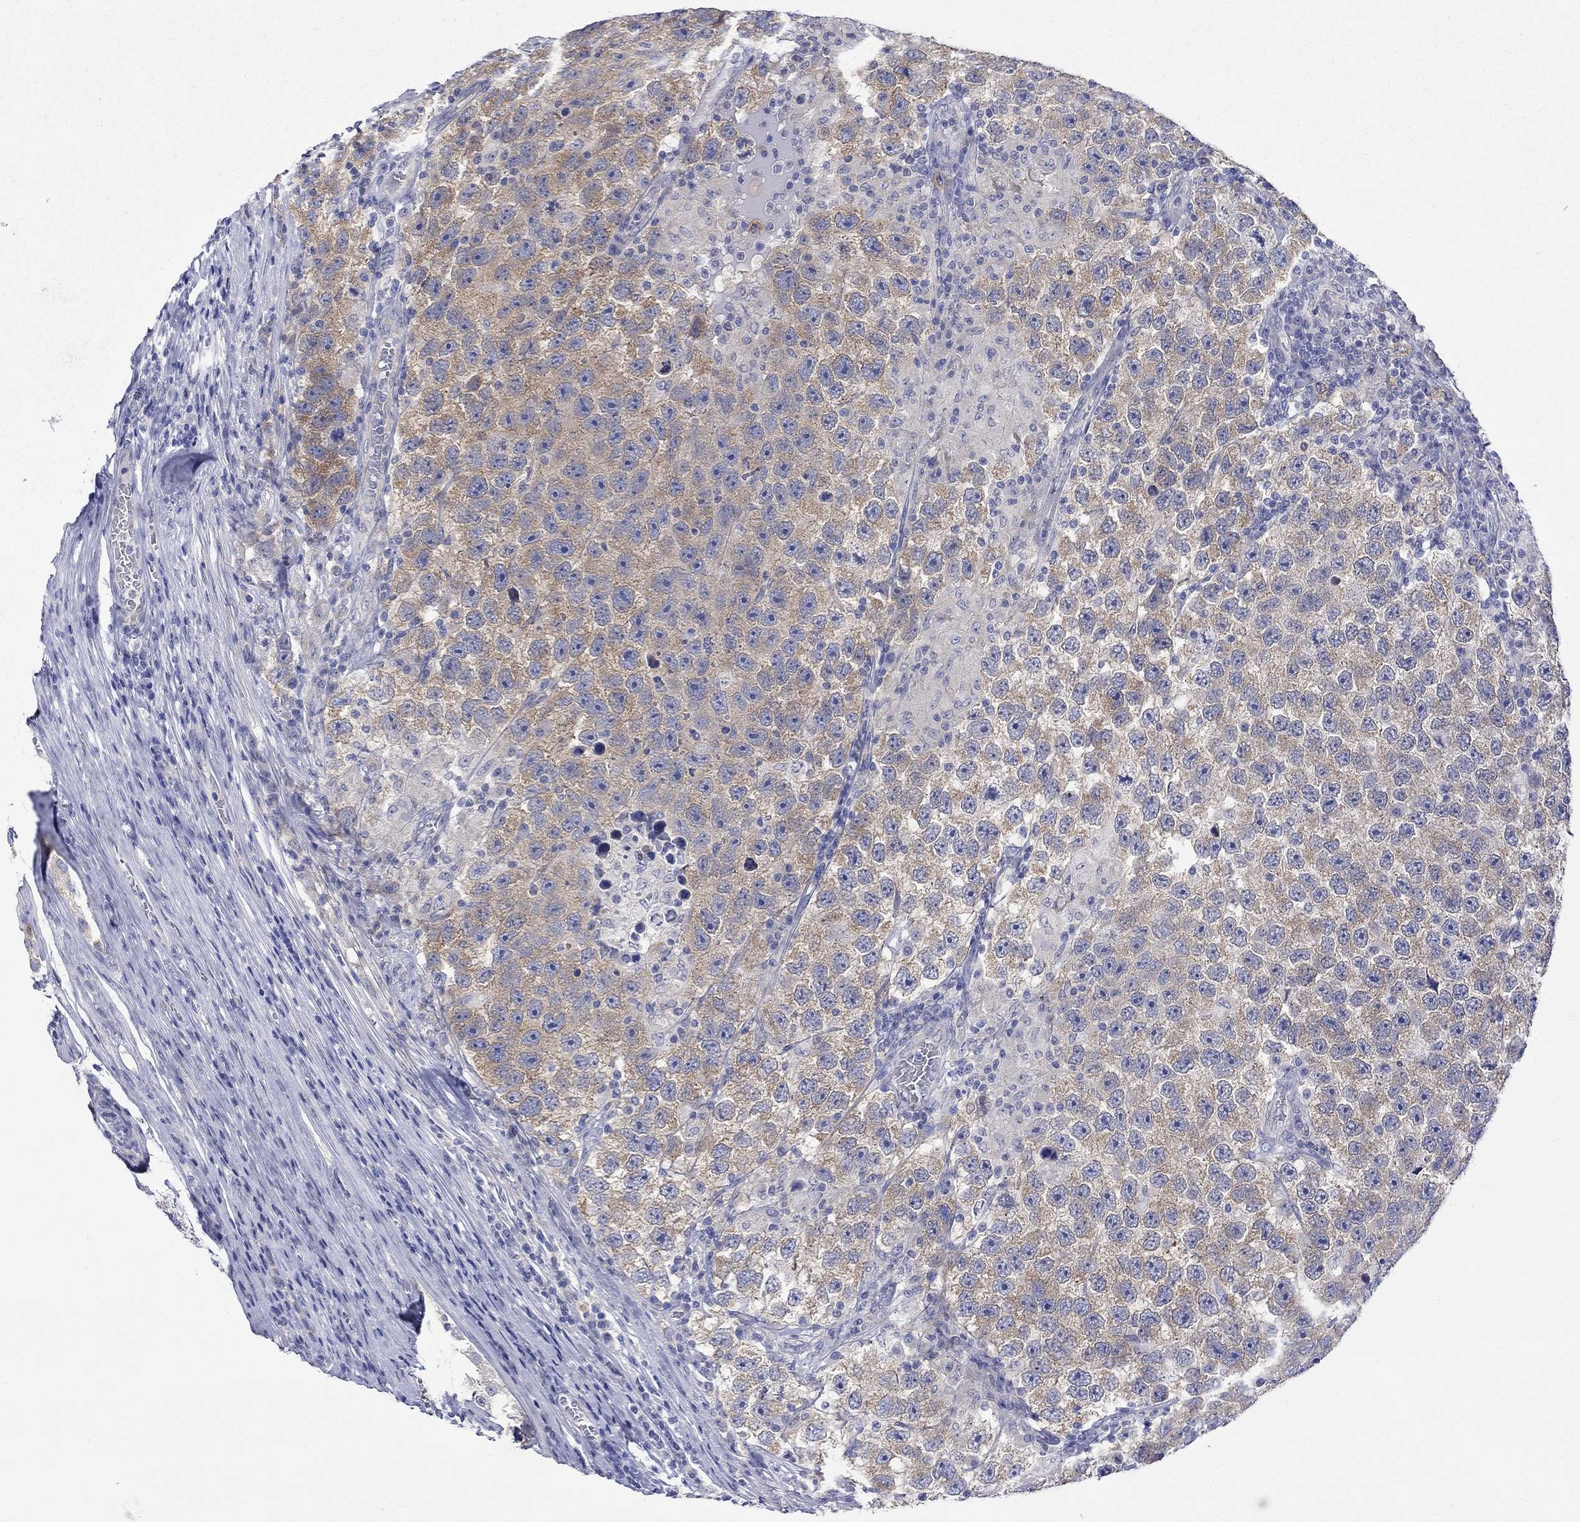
{"staining": {"intensity": "weak", "quantity": ">75%", "location": "cytoplasmic/membranous"}, "tissue": "testis cancer", "cell_type": "Tumor cells", "image_type": "cancer", "snomed": [{"axis": "morphology", "description": "Seminoma, NOS"}, {"axis": "topography", "description": "Testis"}], "caption": "Immunohistochemical staining of human testis cancer displays weak cytoplasmic/membranous protein staining in about >75% of tumor cells.", "gene": "CERS1", "patient": {"sex": "male", "age": 26}}